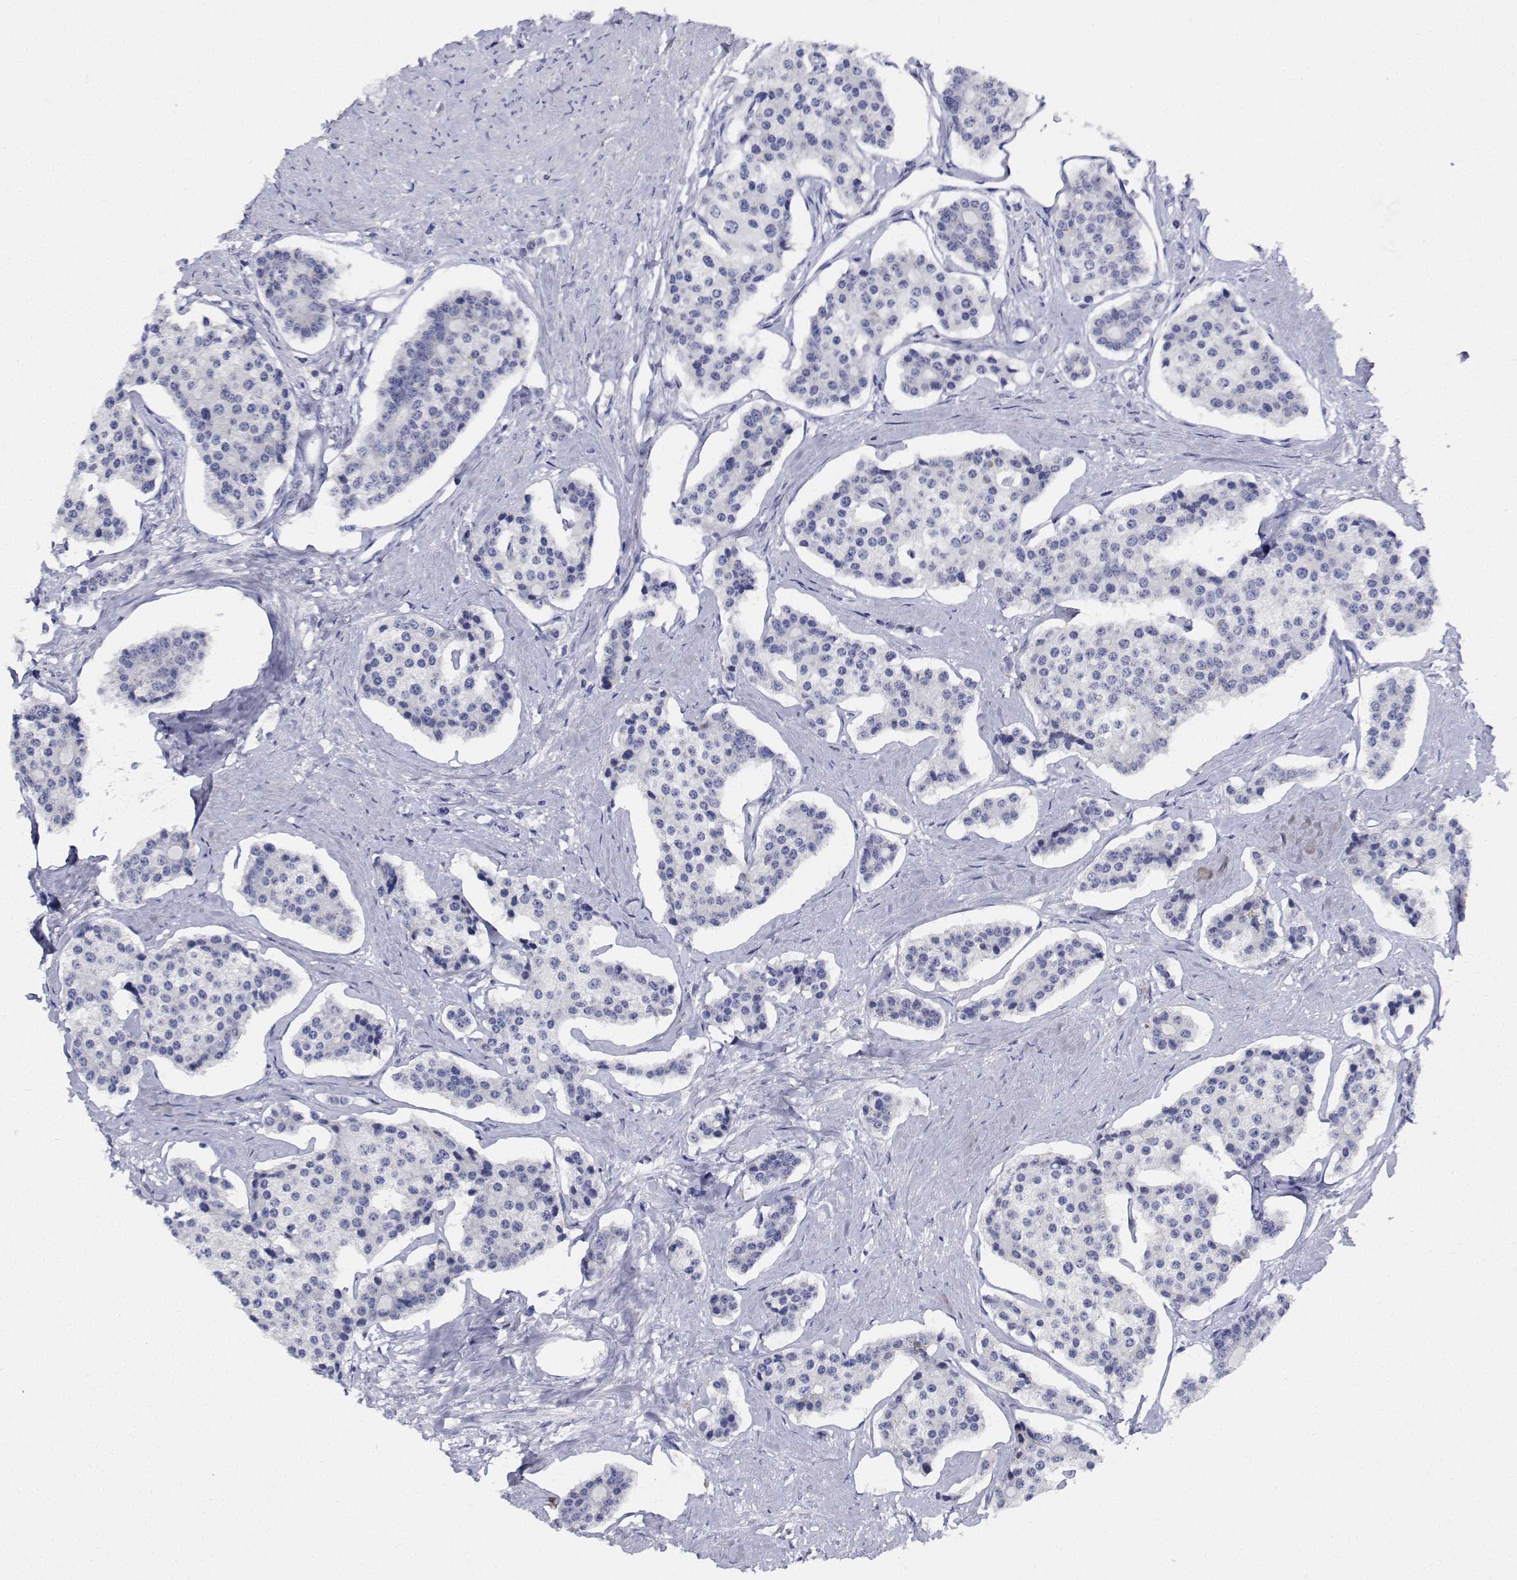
{"staining": {"intensity": "negative", "quantity": "none", "location": "none"}, "tissue": "carcinoid", "cell_type": "Tumor cells", "image_type": "cancer", "snomed": [{"axis": "morphology", "description": "Carcinoid, malignant, NOS"}, {"axis": "topography", "description": "Small intestine"}], "caption": "IHC histopathology image of neoplastic tissue: human carcinoid (malignant) stained with DAB (3,3'-diaminobenzidine) exhibits no significant protein expression in tumor cells.", "gene": "PLXNA4", "patient": {"sex": "female", "age": 65}}